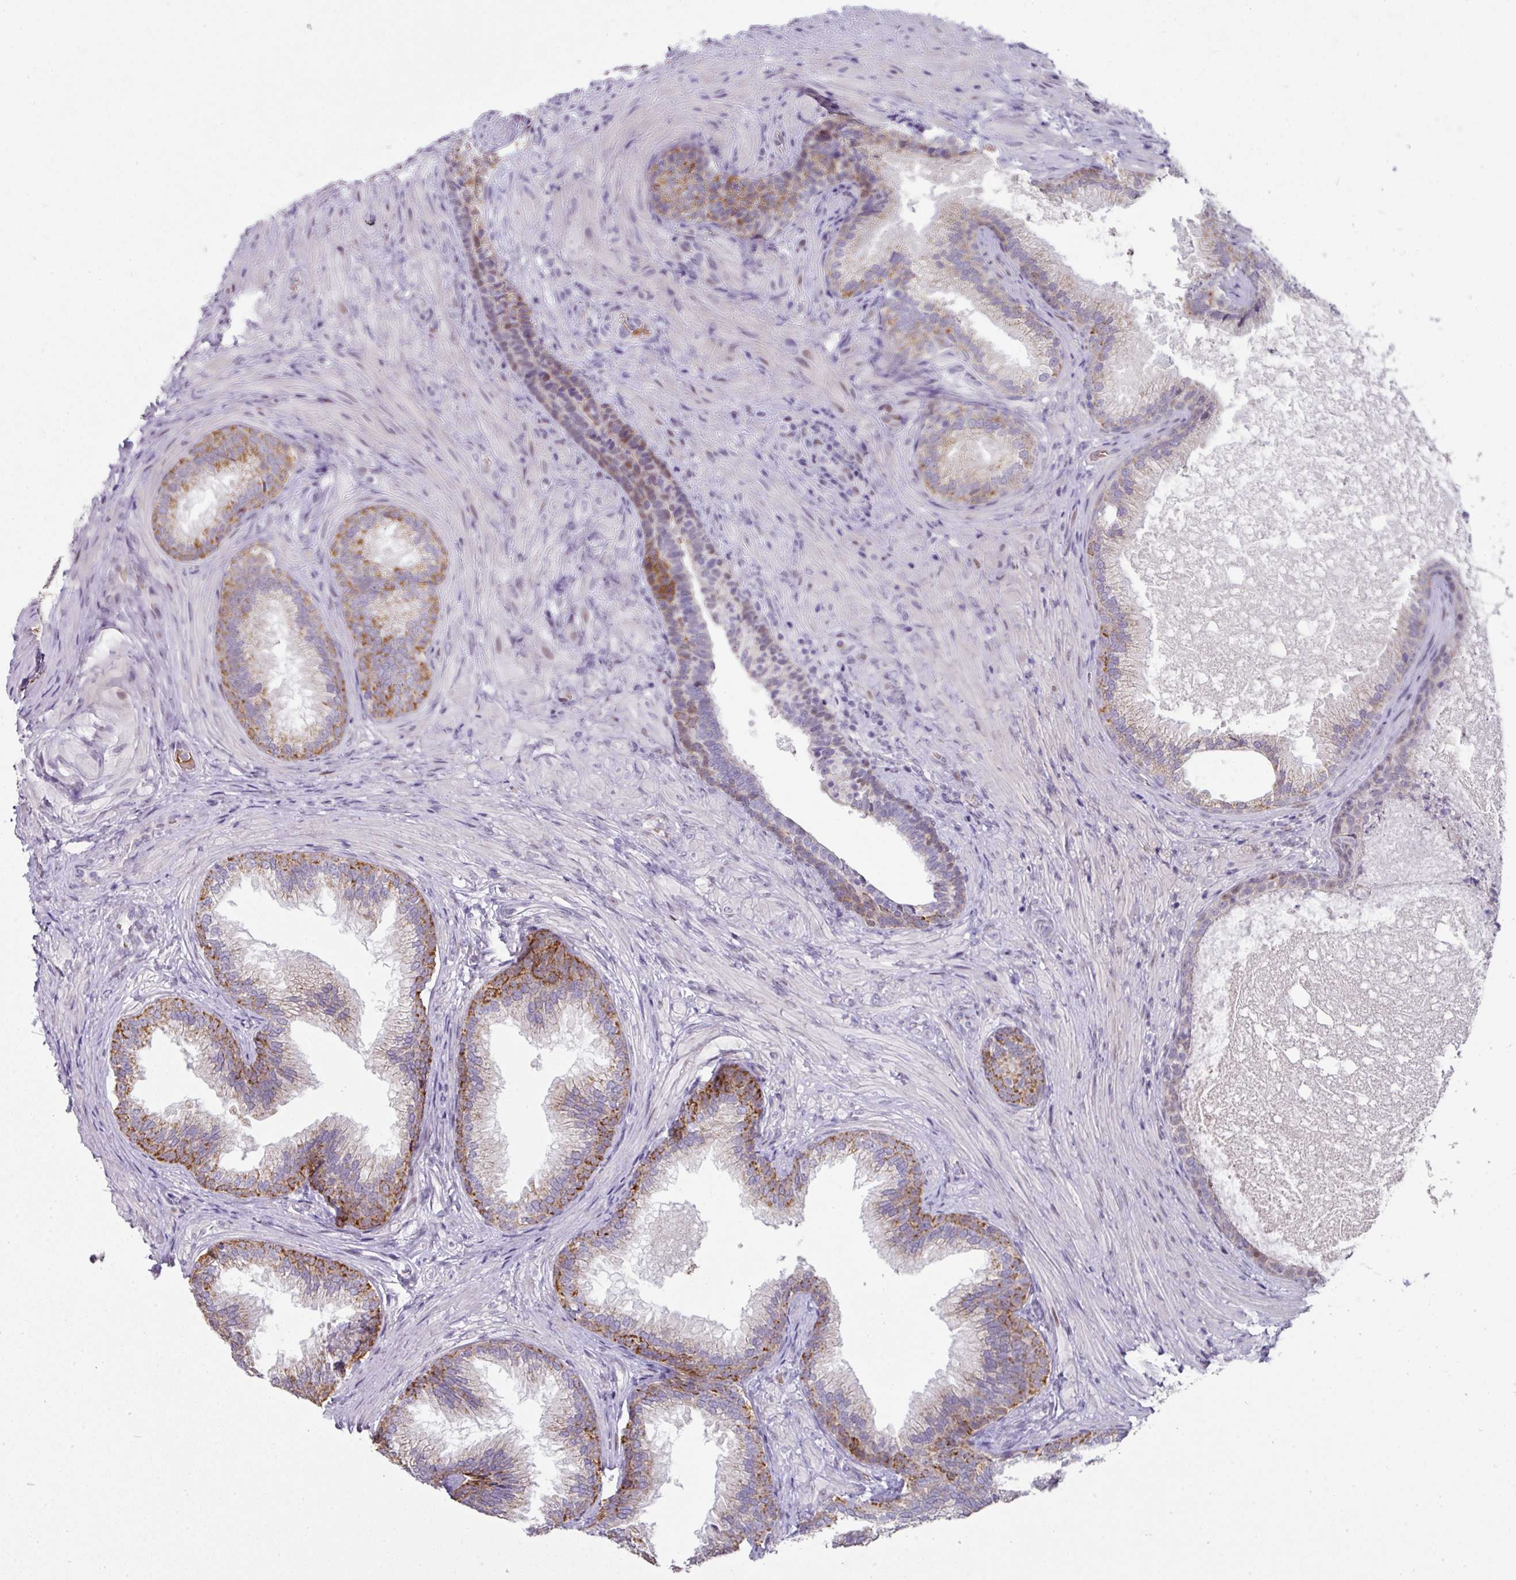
{"staining": {"intensity": "strong", "quantity": "<25%", "location": "cytoplasmic/membranous"}, "tissue": "prostate", "cell_type": "Glandular cells", "image_type": "normal", "snomed": [{"axis": "morphology", "description": "Normal tissue, NOS"}, {"axis": "topography", "description": "Prostate"}], "caption": "A brown stain labels strong cytoplasmic/membranous positivity of a protein in glandular cells of unremarkable prostate.", "gene": "ANKRD18A", "patient": {"sex": "male", "age": 76}}